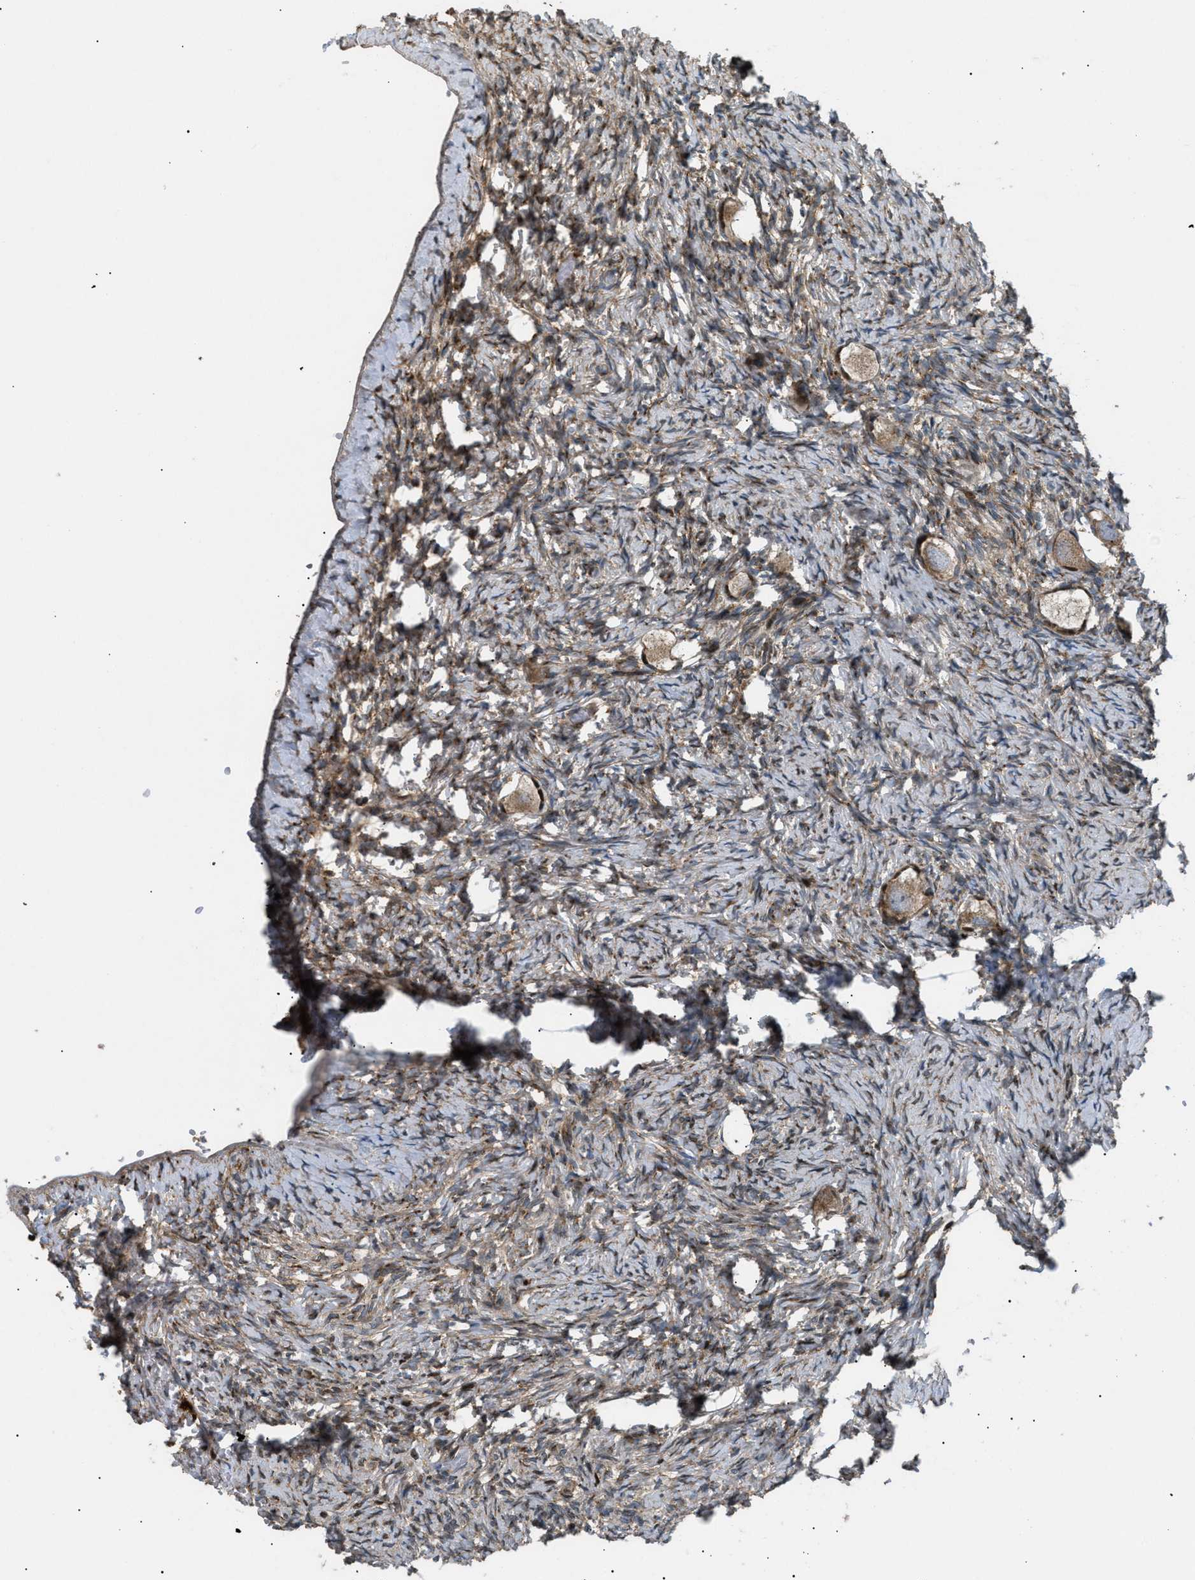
{"staining": {"intensity": "moderate", "quantity": "25%-75%", "location": "cytoplasmic/membranous"}, "tissue": "ovary", "cell_type": "Follicle cells", "image_type": "normal", "snomed": [{"axis": "morphology", "description": "Normal tissue, NOS"}, {"axis": "topography", "description": "Ovary"}], "caption": "Immunohistochemical staining of normal ovary shows medium levels of moderate cytoplasmic/membranous expression in about 25%-75% of follicle cells.", "gene": "LYSMD3", "patient": {"sex": "female", "age": 27}}